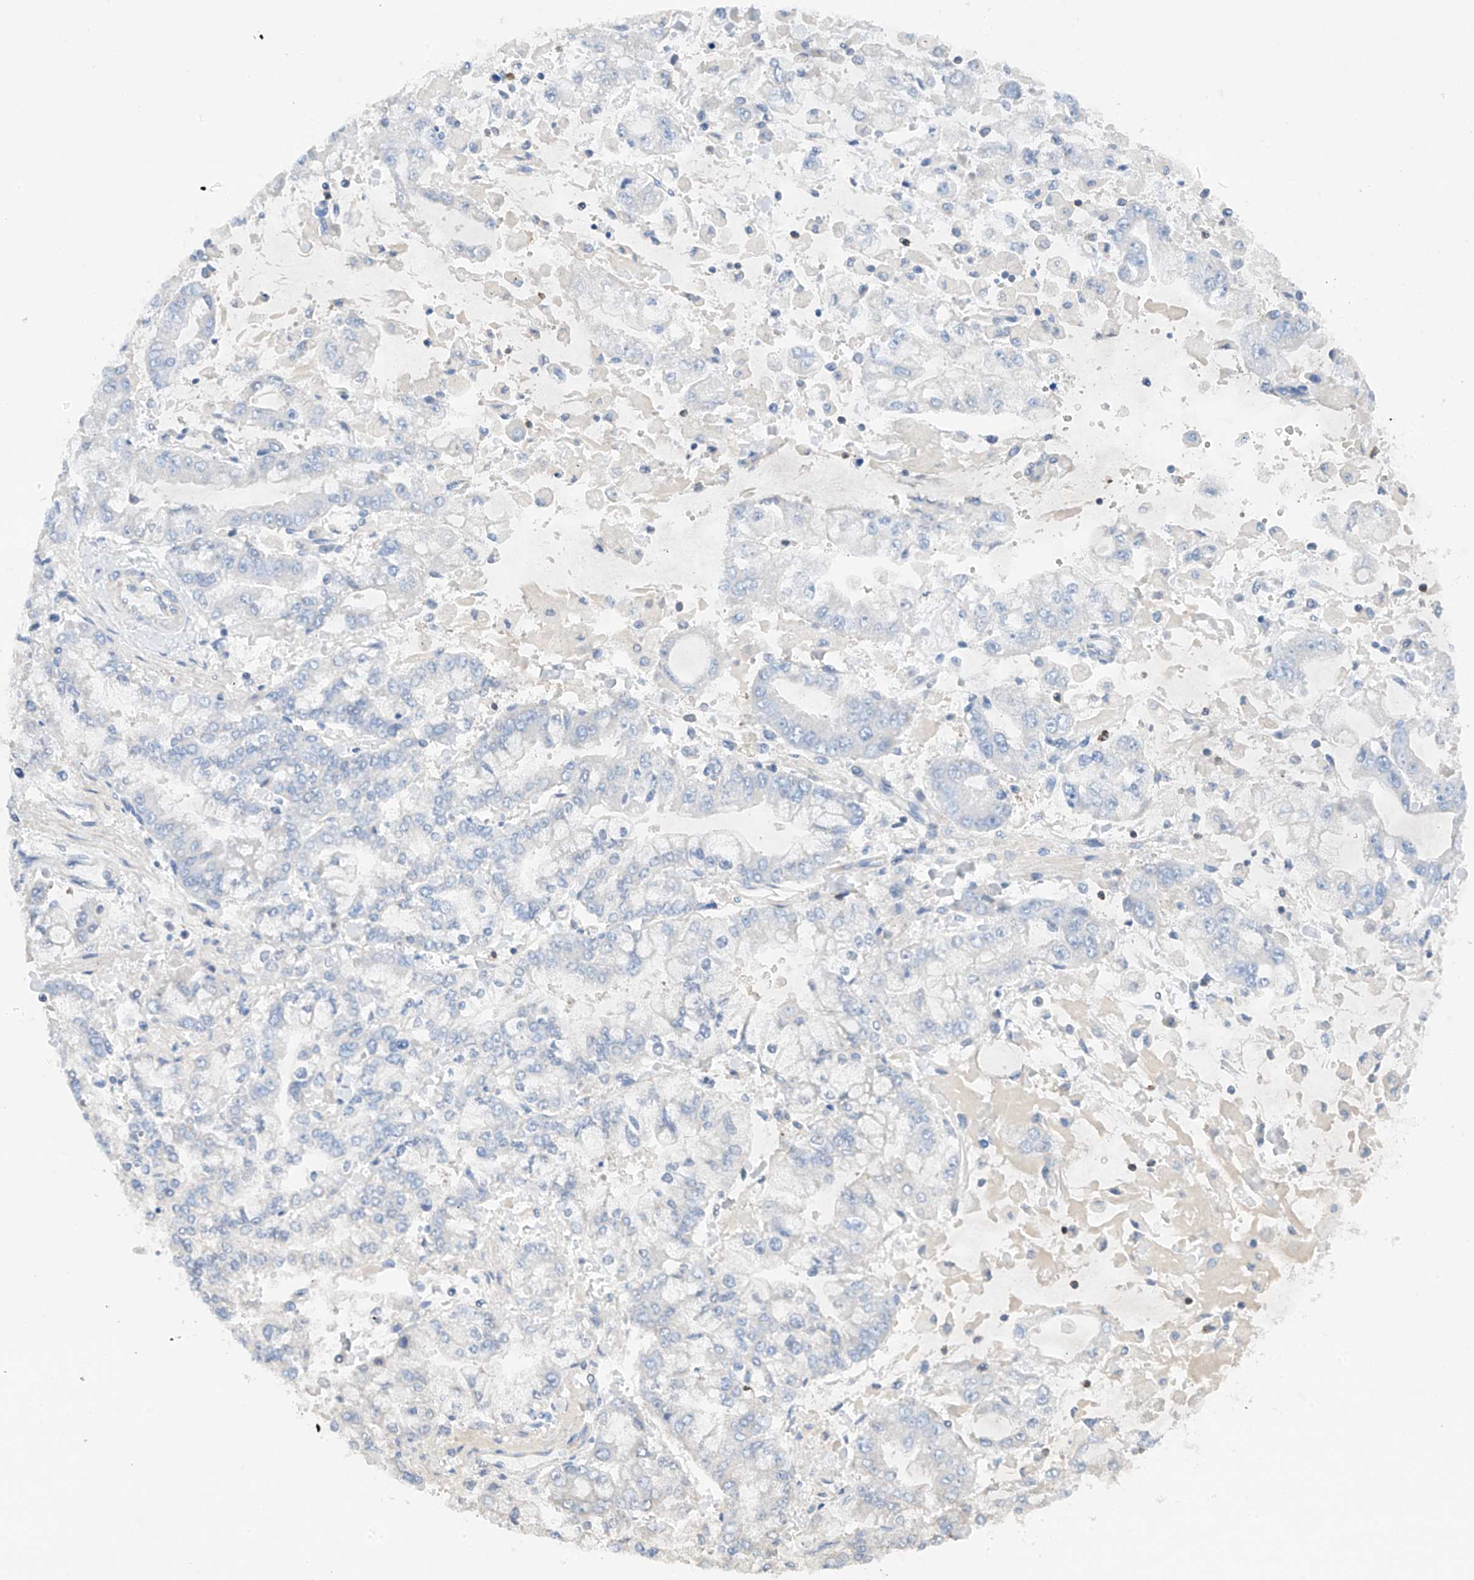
{"staining": {"intensity": "negative", "quantity": "none", "location": "none"}, "tissue": "stomach cancer", "cell_type": "Tumor cells", "image_type": "cancer", "snomed": [{"axis": "morphology", "description": "Normal tissue, NOS"}, {"axis": "morphology", "description": "Adenocarcinoma, NOS"}, {"axis": "topography", "description": "Stomach, upper"}, {"axis": "topography", "description": "Stomach"}], "caption": "DAB (3,3'-diaminobenzidine) immunohistochemical staining of human stomach adenocarcinoma displays no significant positivity in tumor cells.", "gene": "PHACTR2", "patient": {"sex": "male", "age": 76}}